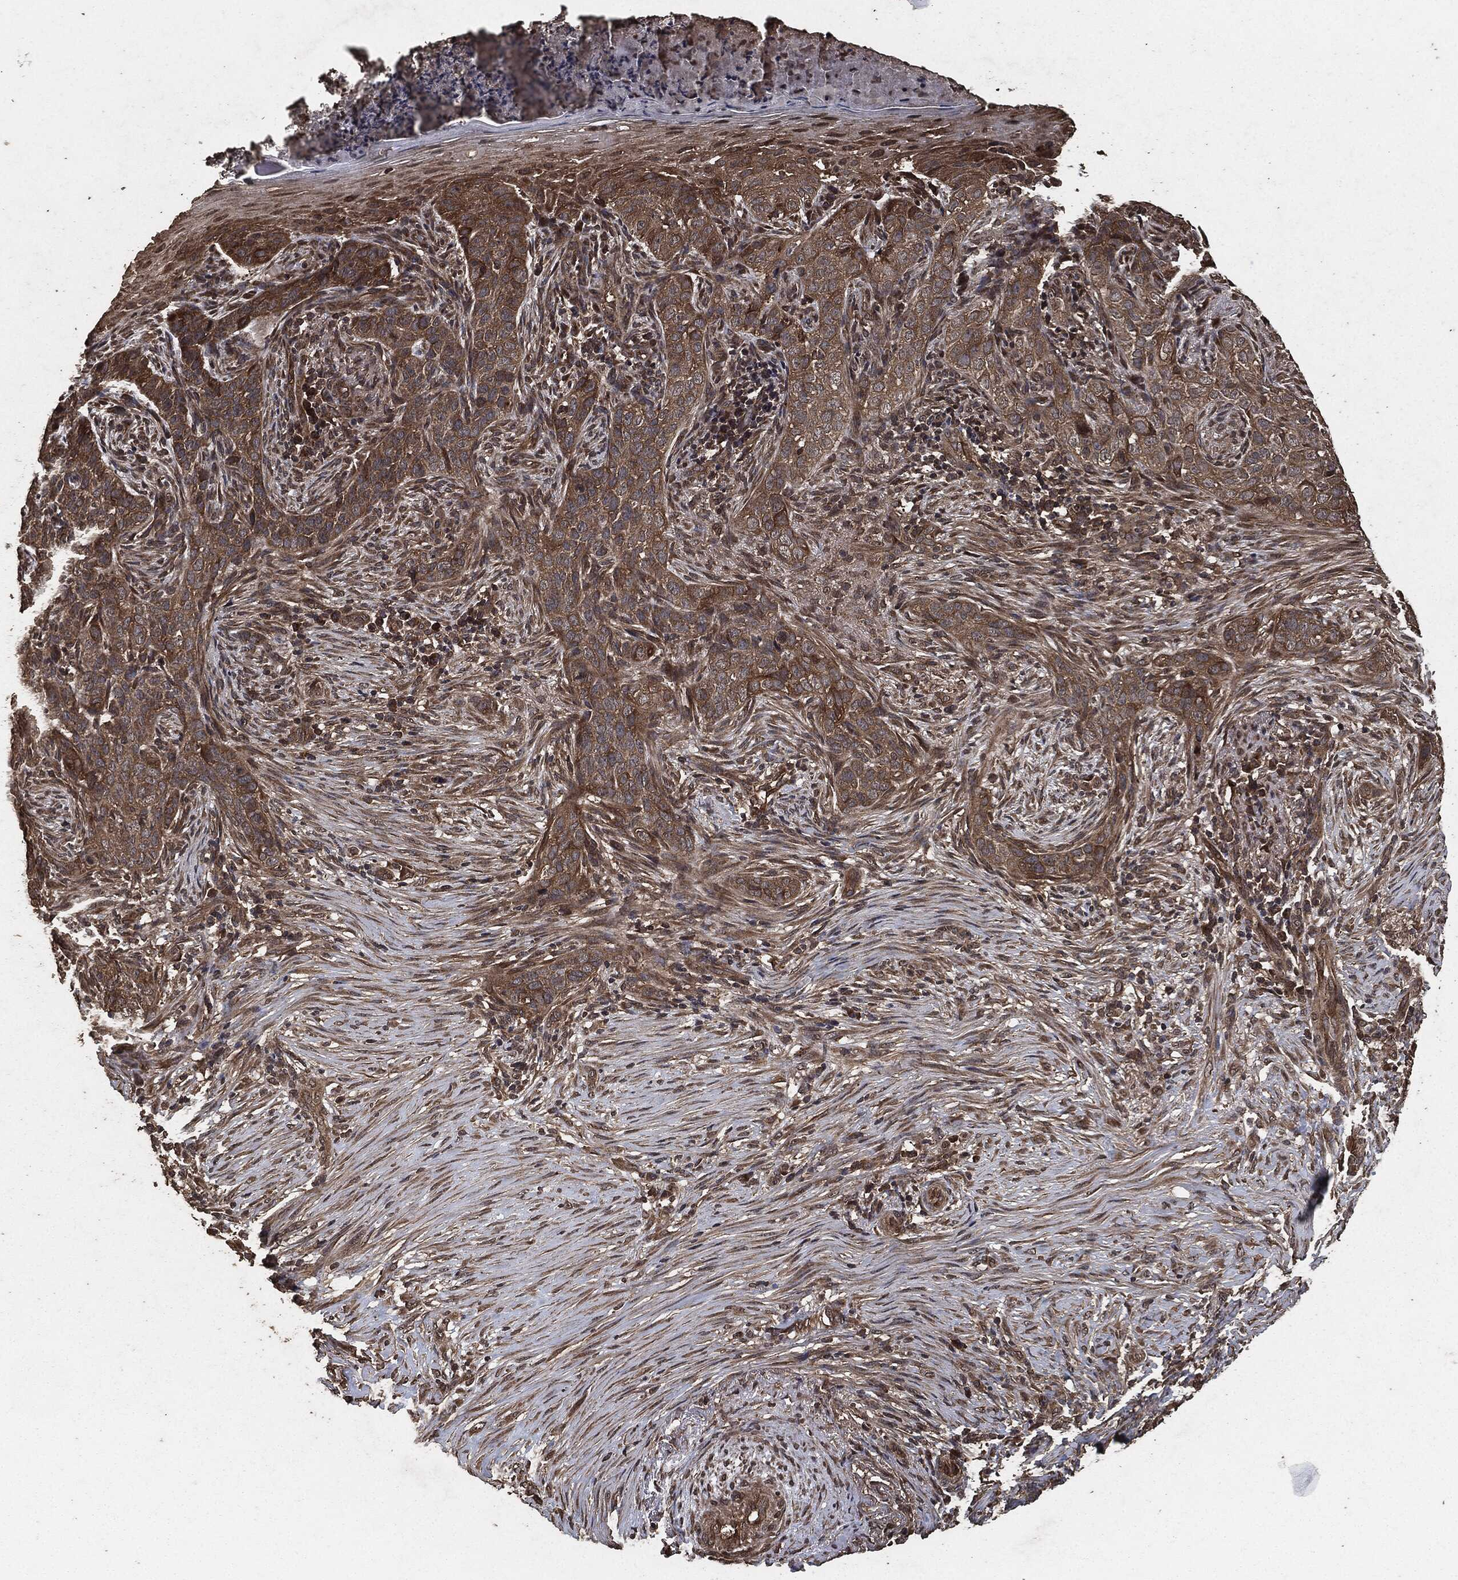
{"staining": {"intensity": "moderate", "quantity": ">75%", "location": "cytoplasmic/membranous"}, "tissue": "skin cancer", "cell_type": "Tumor cells", "image_type": "cancer", "snomed": [{"axis": "morphology", "description": "Squamous cell carcinoma, NOS"}, {"axis": "topography", "description": "Skin"}], "caption": "Moderate cytoplasmic/membranous staining for a protein is seen in approximately >75% of tumor cells of squamous cell carcinoma (skin) using immunohistochemistry (IHC).", "gene": "AKT1S1", "patient": {"sex": "male", "age": 88}}